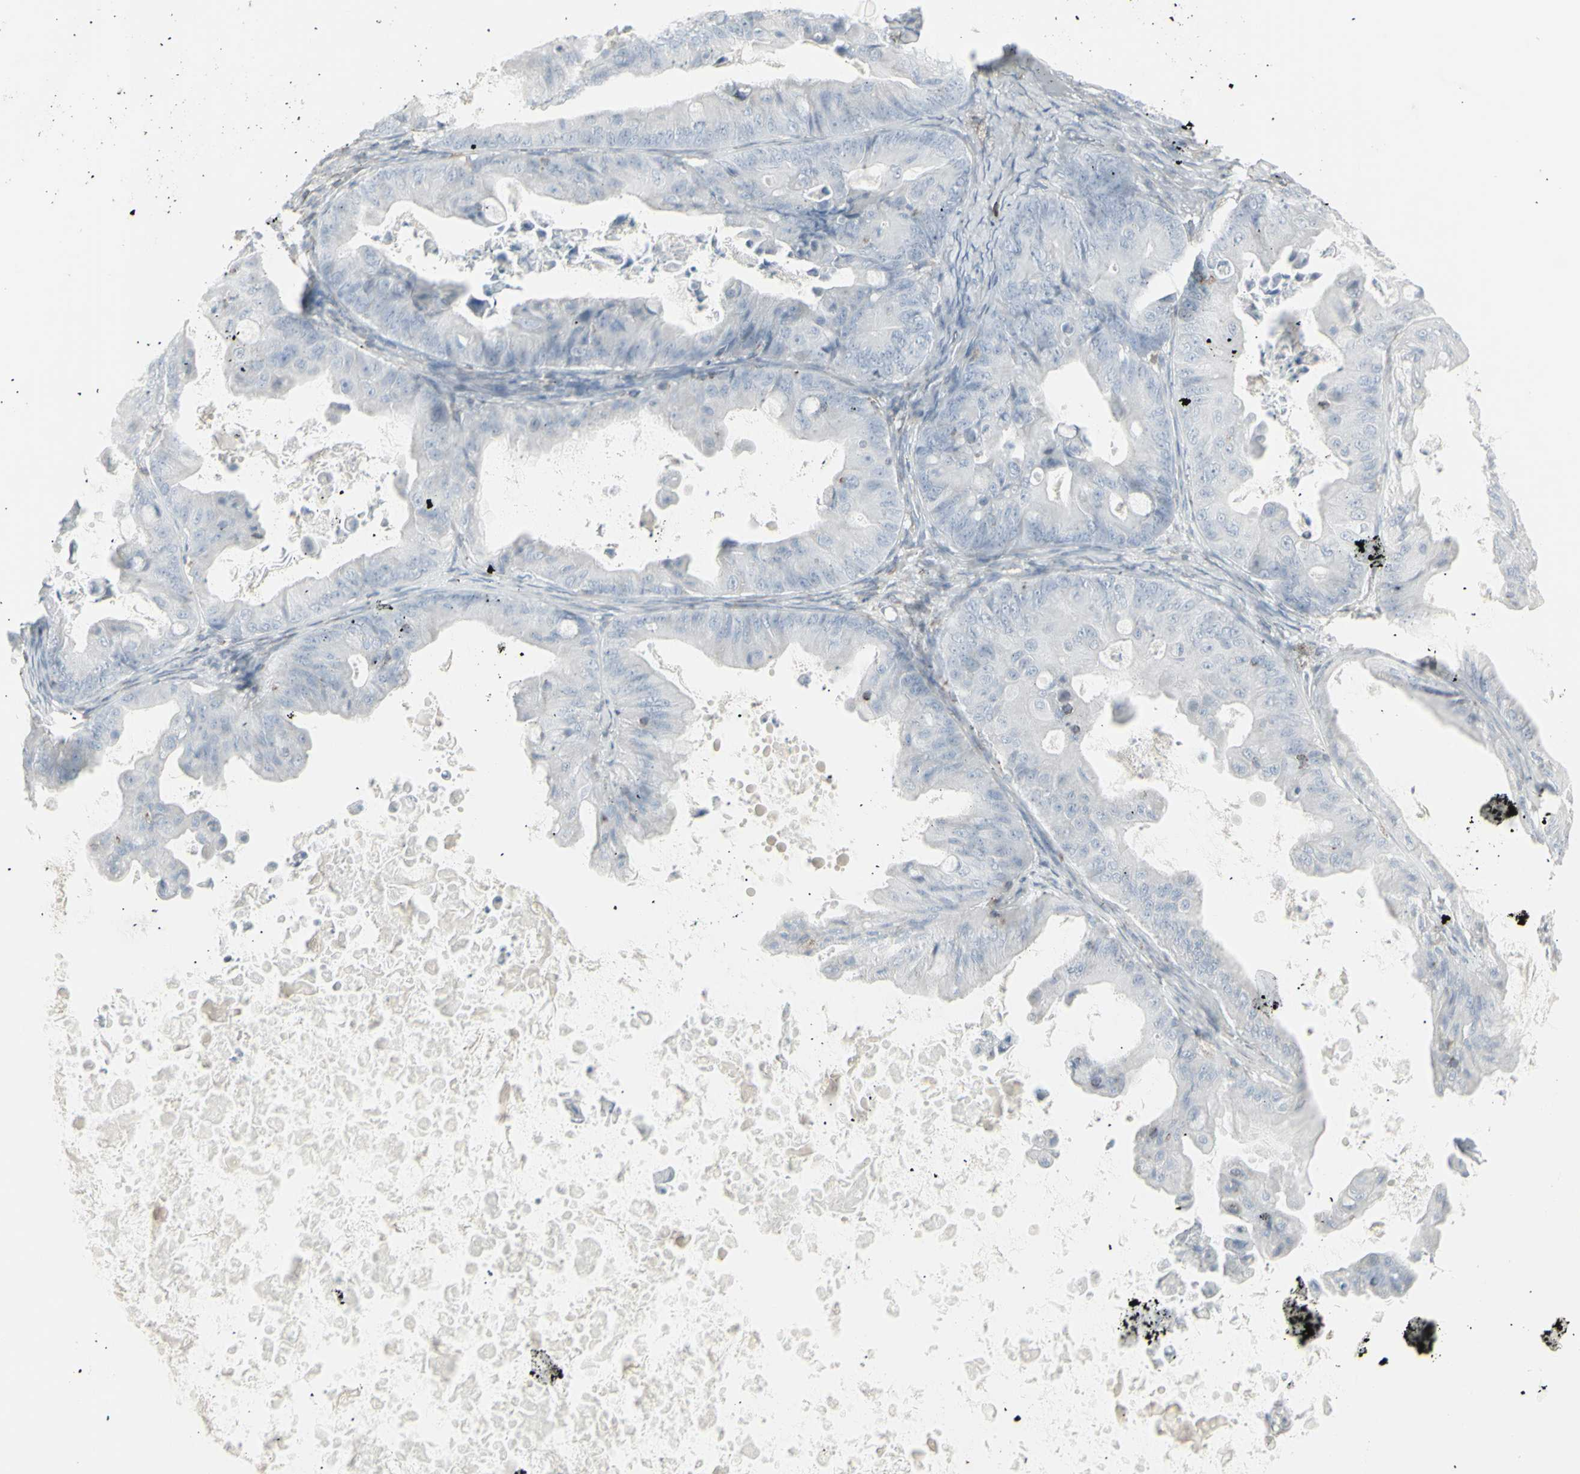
{"staining": {"intensity": "negative", "quantity": "none", "location": "none"}, "tissue": "ovarian cancer", "cell_type": "Tumor cells", "image_type": "cancer", "snomed": [{"axis": "morphology", "description": "Cystadenocarcinoma, mucinous, NOS"}, {"axis": "topography", "description": "Ovary"}], "caption": "This is a histopathology image of immunohistochemistry staining of ovarian cancer, which shows no positivity in tumor cells.", "gene": "PLGRKT", "patient": {"sex": "female", "age": 37}}